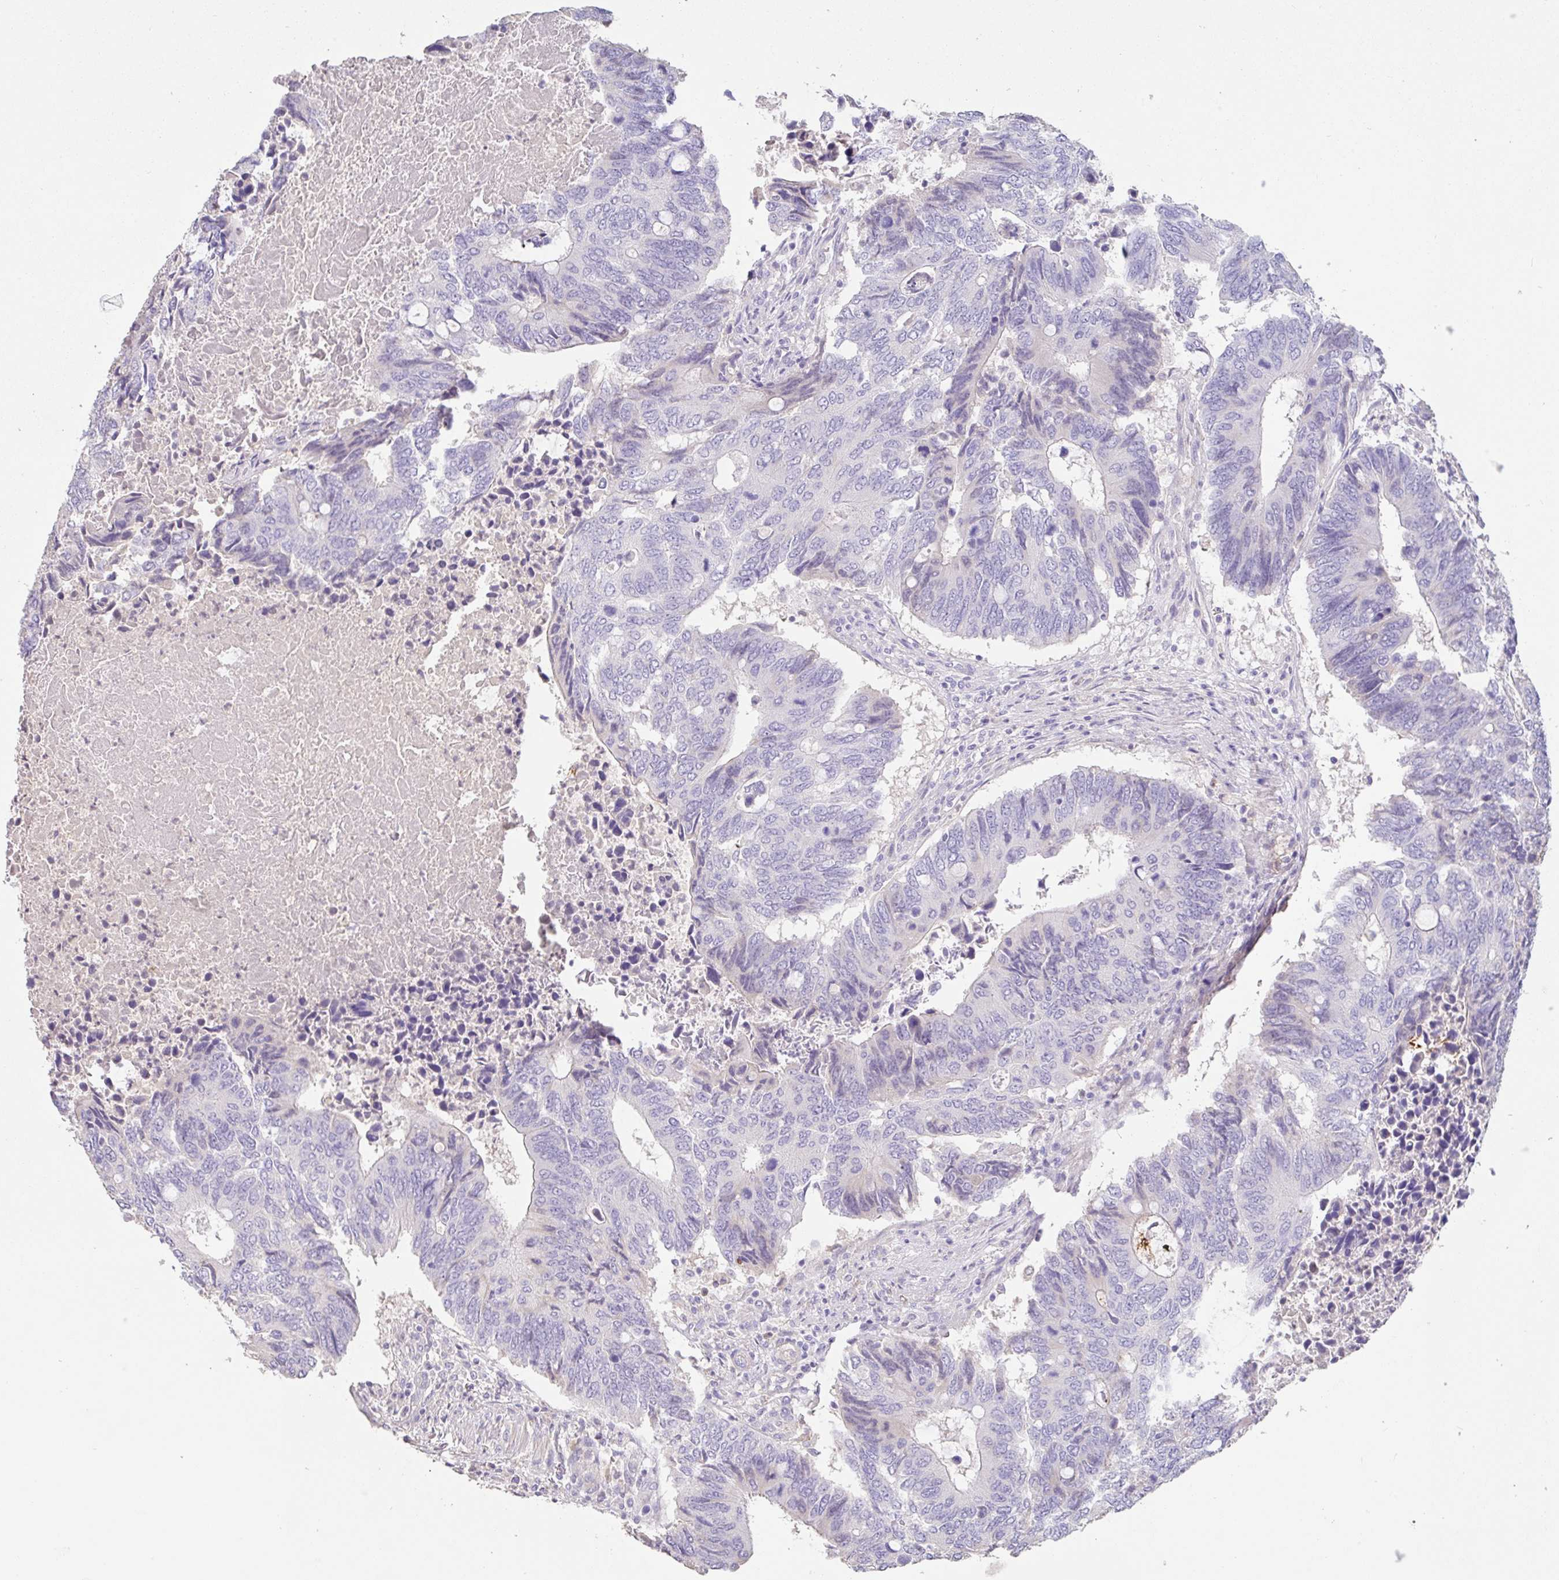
{"staining": {"intensity": "negative", "quantity": "none", "location": "none"}, "tissue": "colorectal cancer", "cell_type": "Tumor cells", "image_type": "cancer", "snomed": [{"axis": "morphology", "description": "Adenocarcinoma, NOS"}, {"axis": "topography", "description": "Colon"}], "caption": "High power microscopy micrograph of an IHC photomicrograph of colorectal cancer (adenocarcinoma), revealing no significant expression in tumor cells.", "gene": "PYGM", "patient": {"sex": "male", "age": 87}}